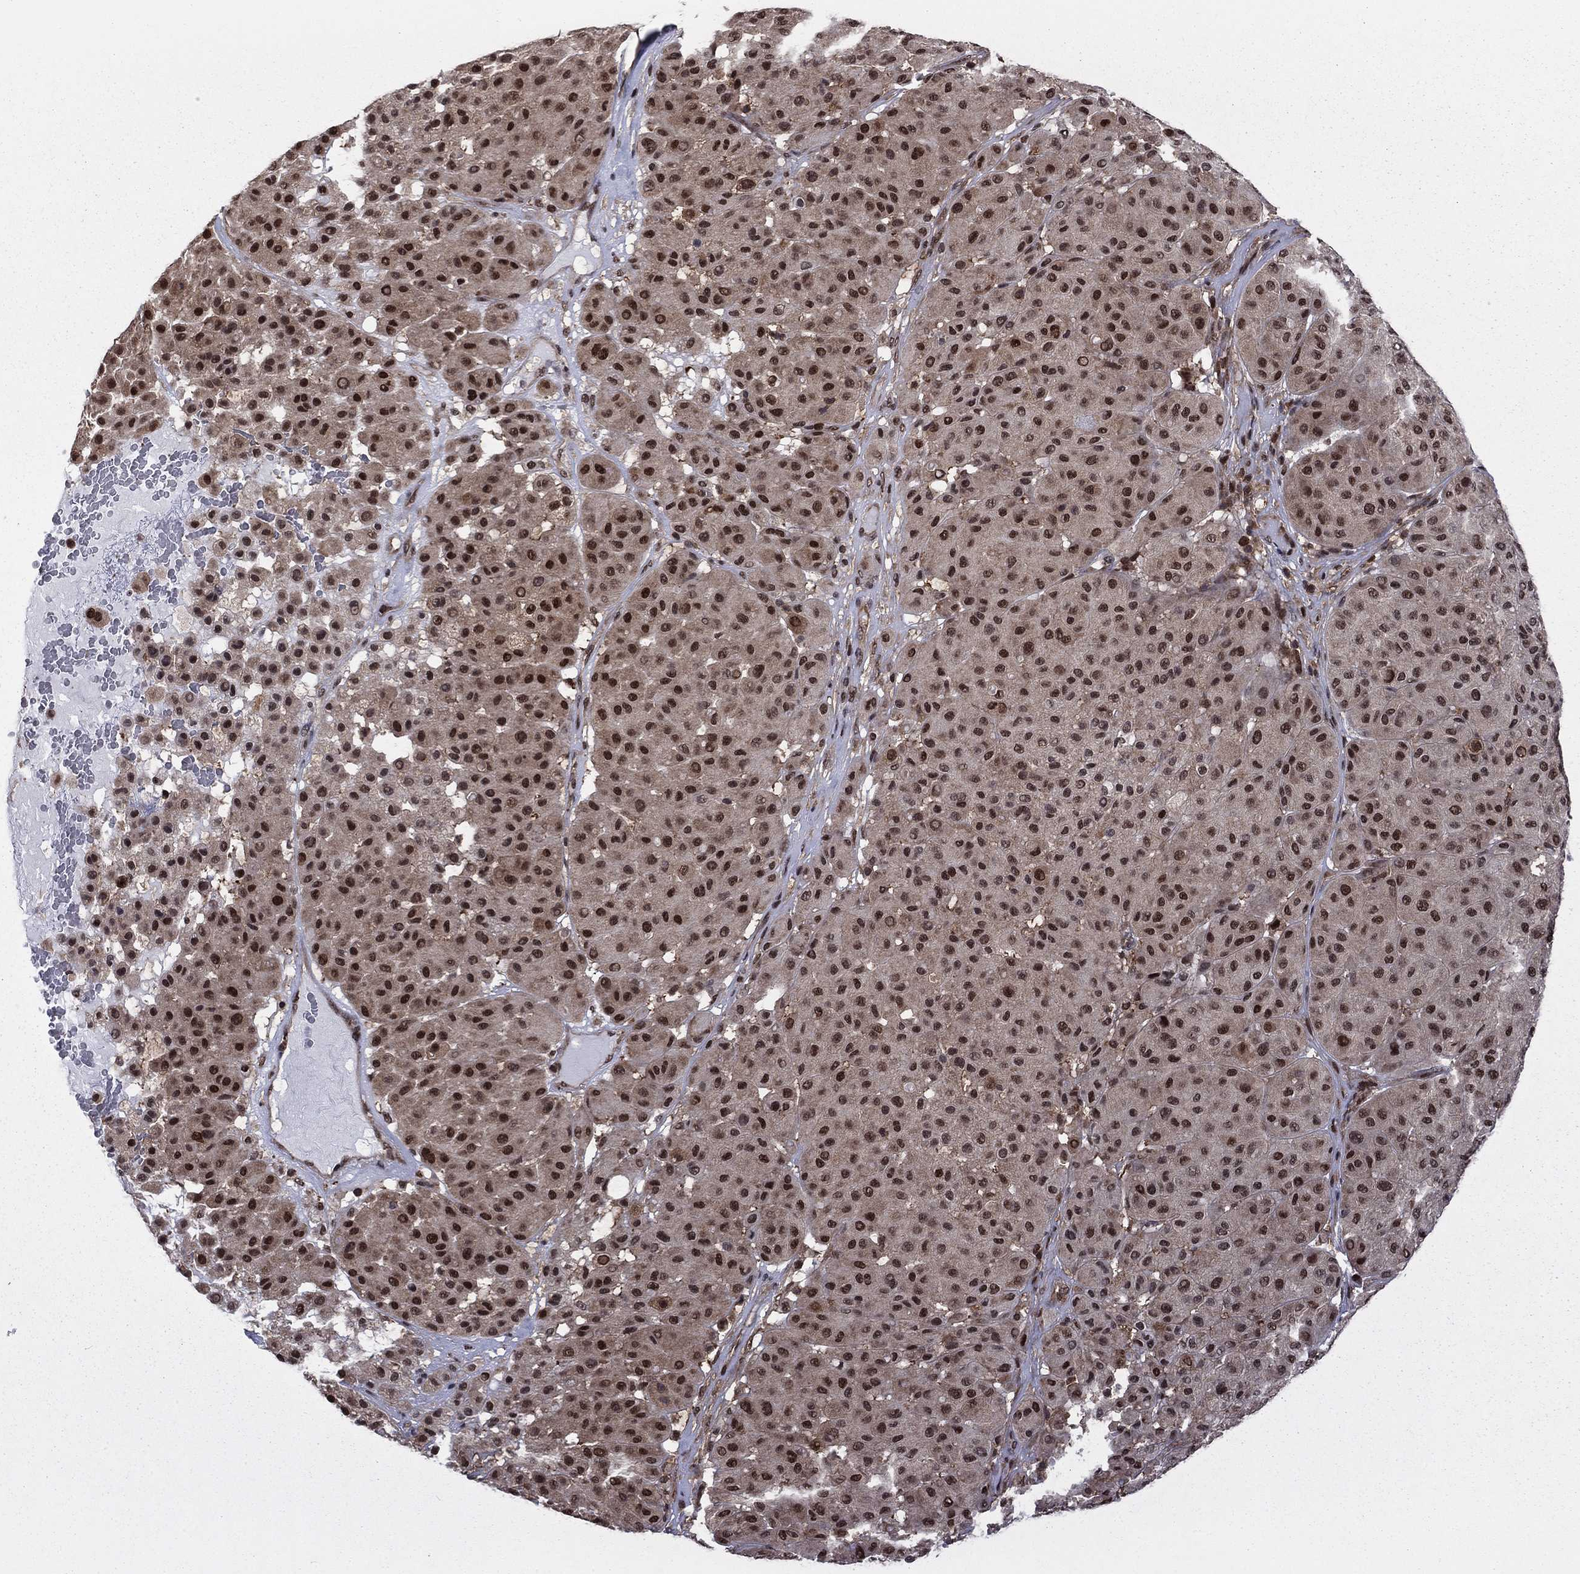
{"staining": {"intensity": "strong", "quantity": ">75%", "location": "nuclear"}, "tissue": "melanoma", "cell_type": "Tumor cells", "image_type": "cancer", "snomed": [{"axis": "morphology", "description": "Malignant melanoma, Metastatic site"}, {"axis": "topography", "description": "Smooth muscle"}], "caption": "Human malignant melanoma (metastatic site) stained with a protein marker exhibits strong staining in tumor cells.", "gene": "PSMD2", "patient": {"sex": "male", "age": 41}}